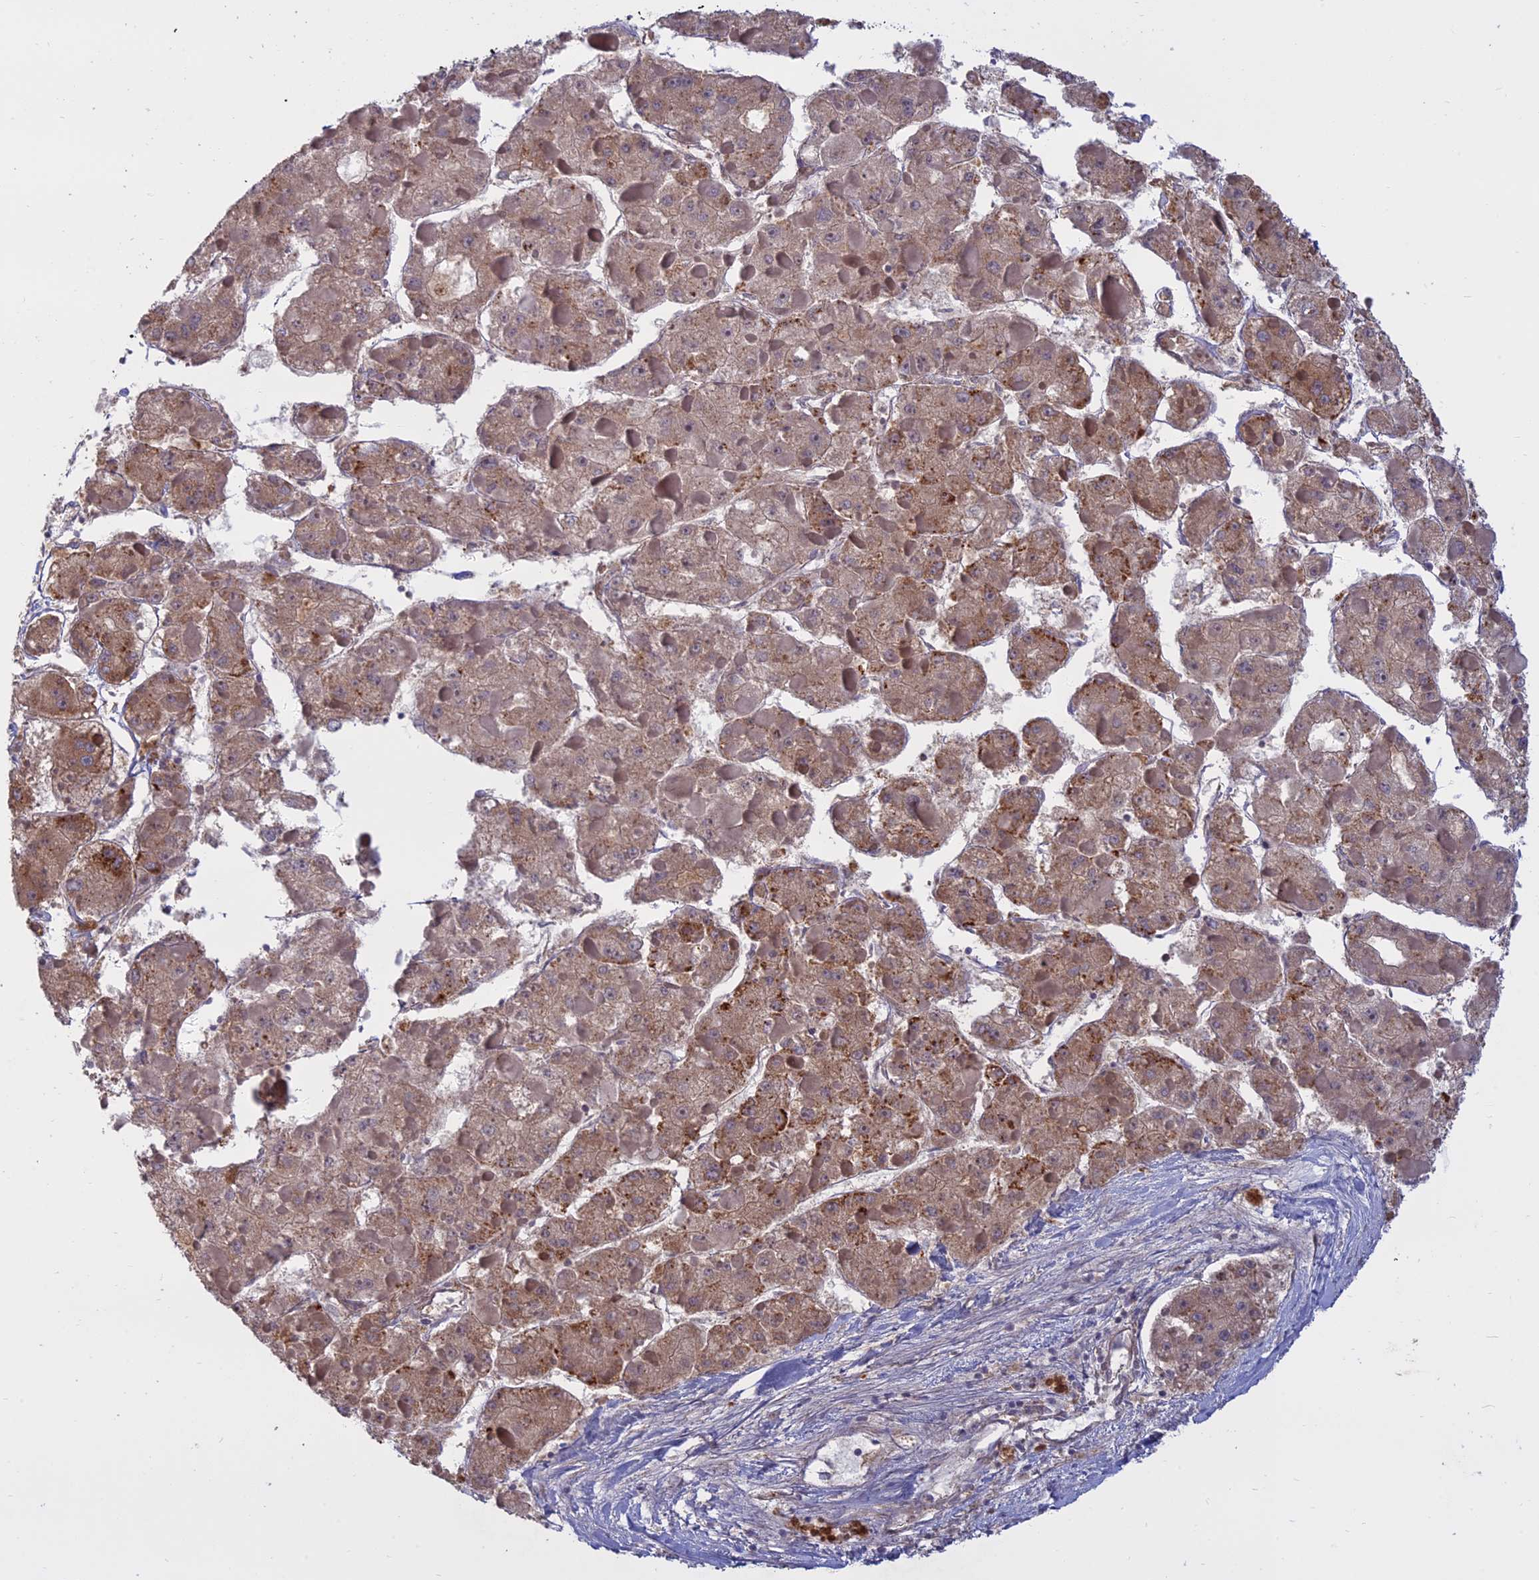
{"staining": {"intensity": "moderate", "quantity": ">75%", "location": "cytoplasmic/membranous"}, "tissue": "liver cancer", "cell_type": "Tumor cells", "image_type": "cancer", "snomed": [{"axis": "morphology", "description": "Carcinoma, Hepatocellular, NOS"}, {"axis": "topography", "description": "Liver"}], "caption": "This photomicrograph displays IHC staining of liver hepatocellular carcinoma, with medium moderate cytoplasmic/membranous staining in approximately >75% of tumor cells.", "gene": "TMEM208", "patient": {"sex": "female", "age": 73}}